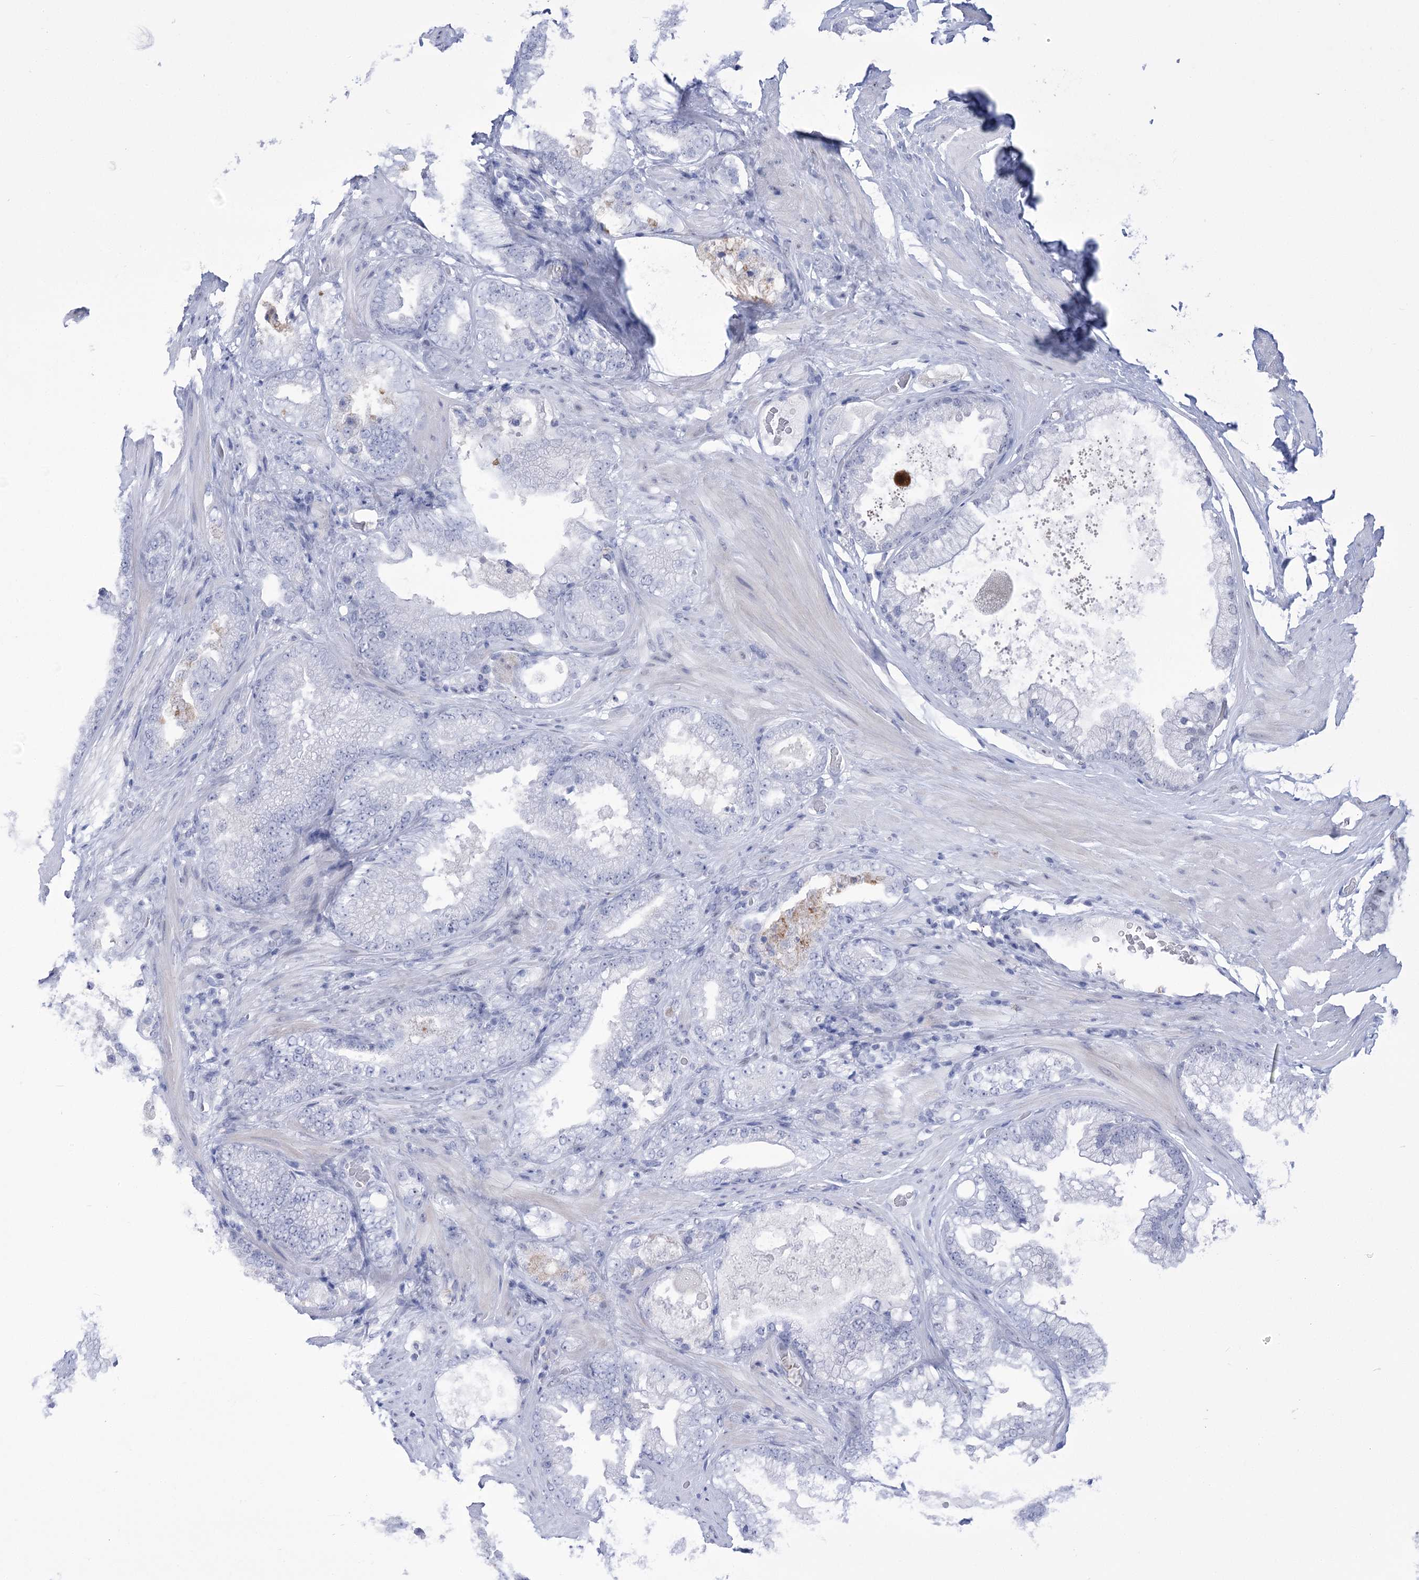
{"staining": {"intensity": "negative", "quantity": "none", "location": "none"}, "tissue": "prostate cancer", "cell_type": "Tumor cells", "image_type": "cancer", "snomed": [{"axis": "morphology", "description": "Adenocarcinoma, High grade"}, {"axis": "topography", "description": "Prostate"}], "caption": "Image shows no significant protein expression in tumor cells of high-grade adenocarcinoma (prostate).", "gene": "HORMAD1", "patient": {"sex": "male", "age": 58}}